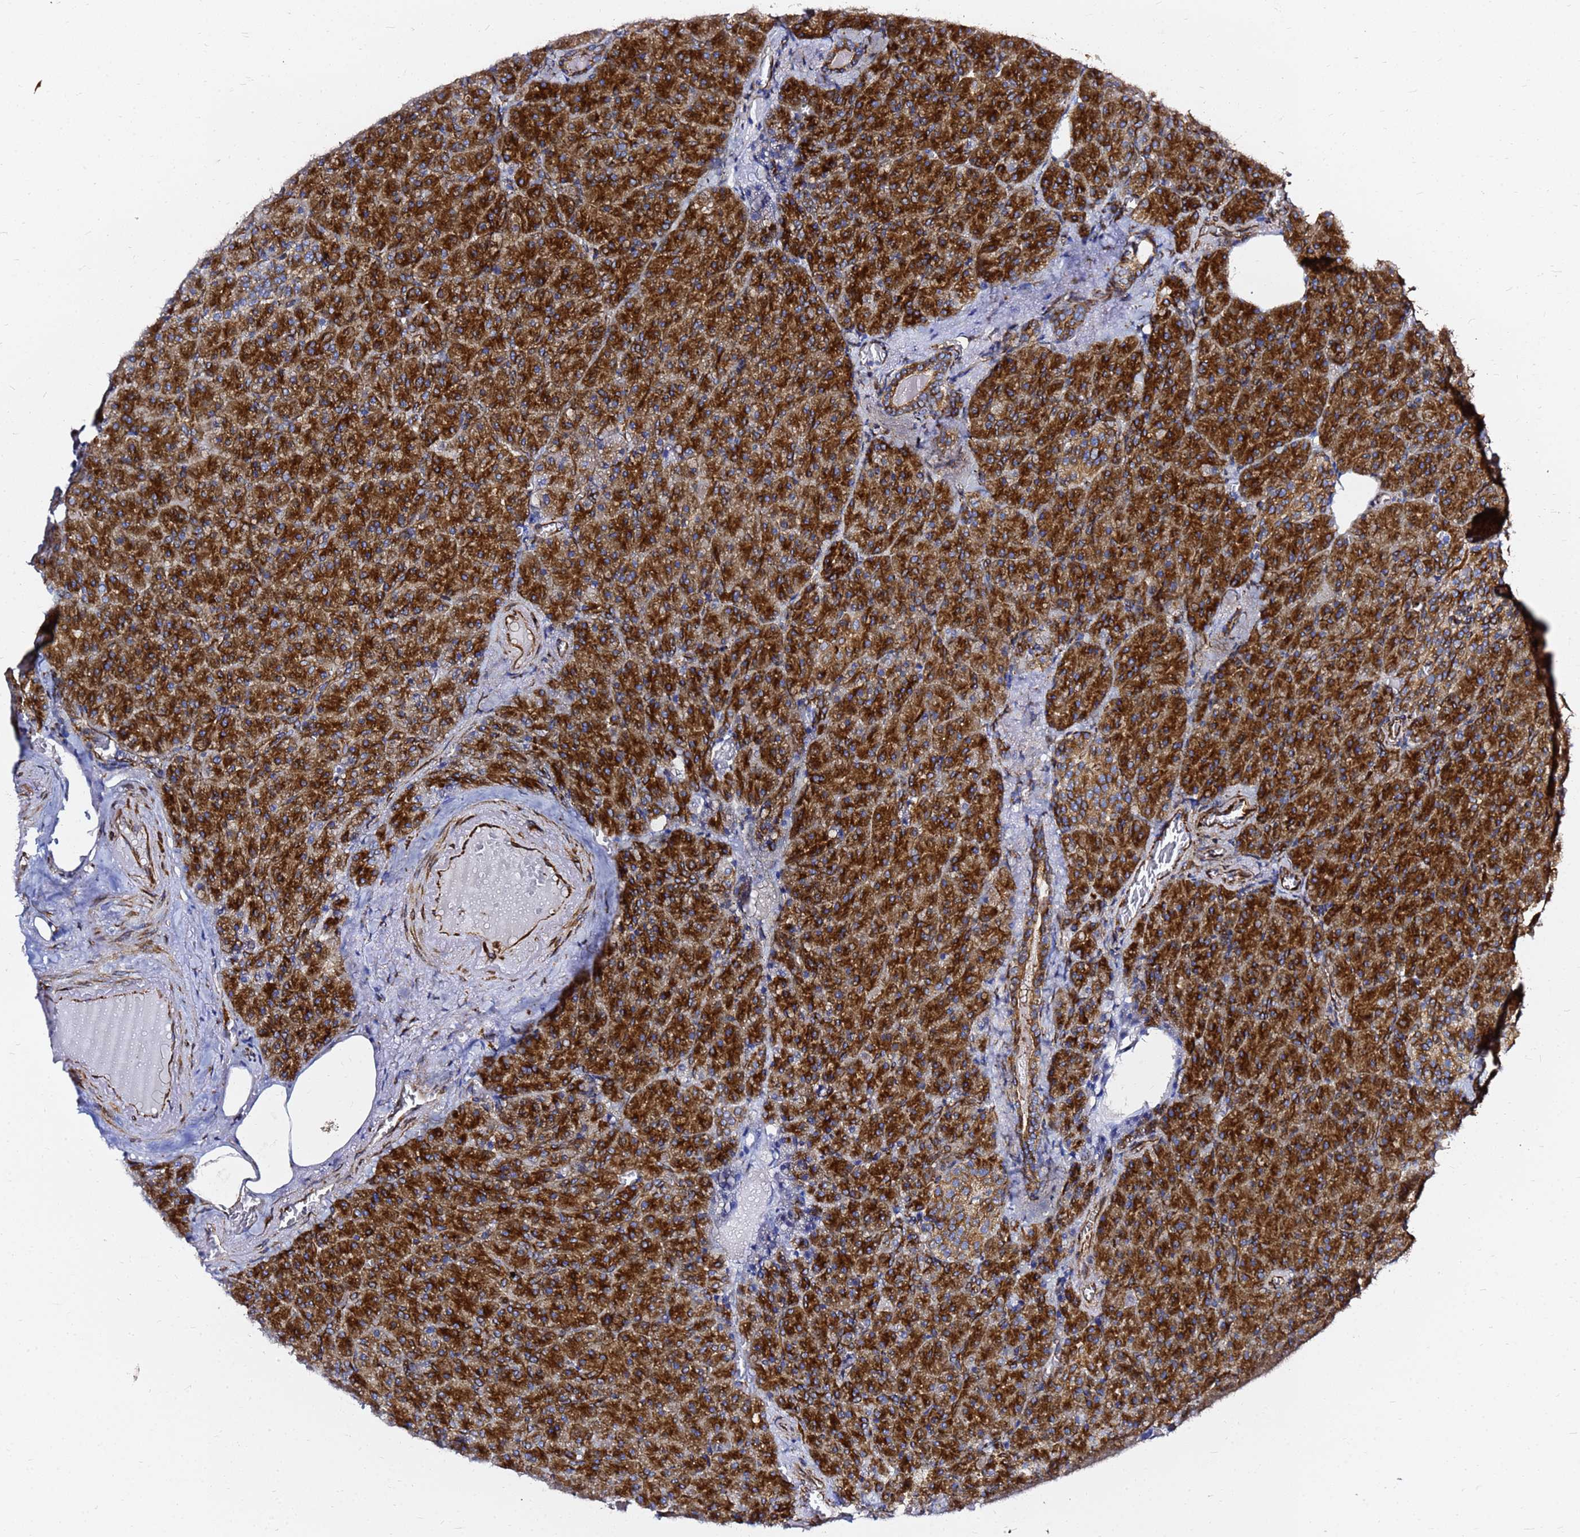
{"staining": {"intensity": "strong", "quantity": "25%-75%", "location": "cytoplasmic/membranous"}, "tissue": "pancreas", "cell_type": "Exocrine glandular cells", "image_type": "normal", "snomed": [{"axis": "morphology", "description": "Normal tissue, NOS"}, {"axis": "topography", "description": "Pancreas"}], "caption": "Pancreas stained with a brown dye demonstrates strong cytoplasmic/membranous positive expression in about 25%-75% of exocrine glandular cells.", "gene": "TUBA8", "patient": {"sex": "female", "age": 74}}